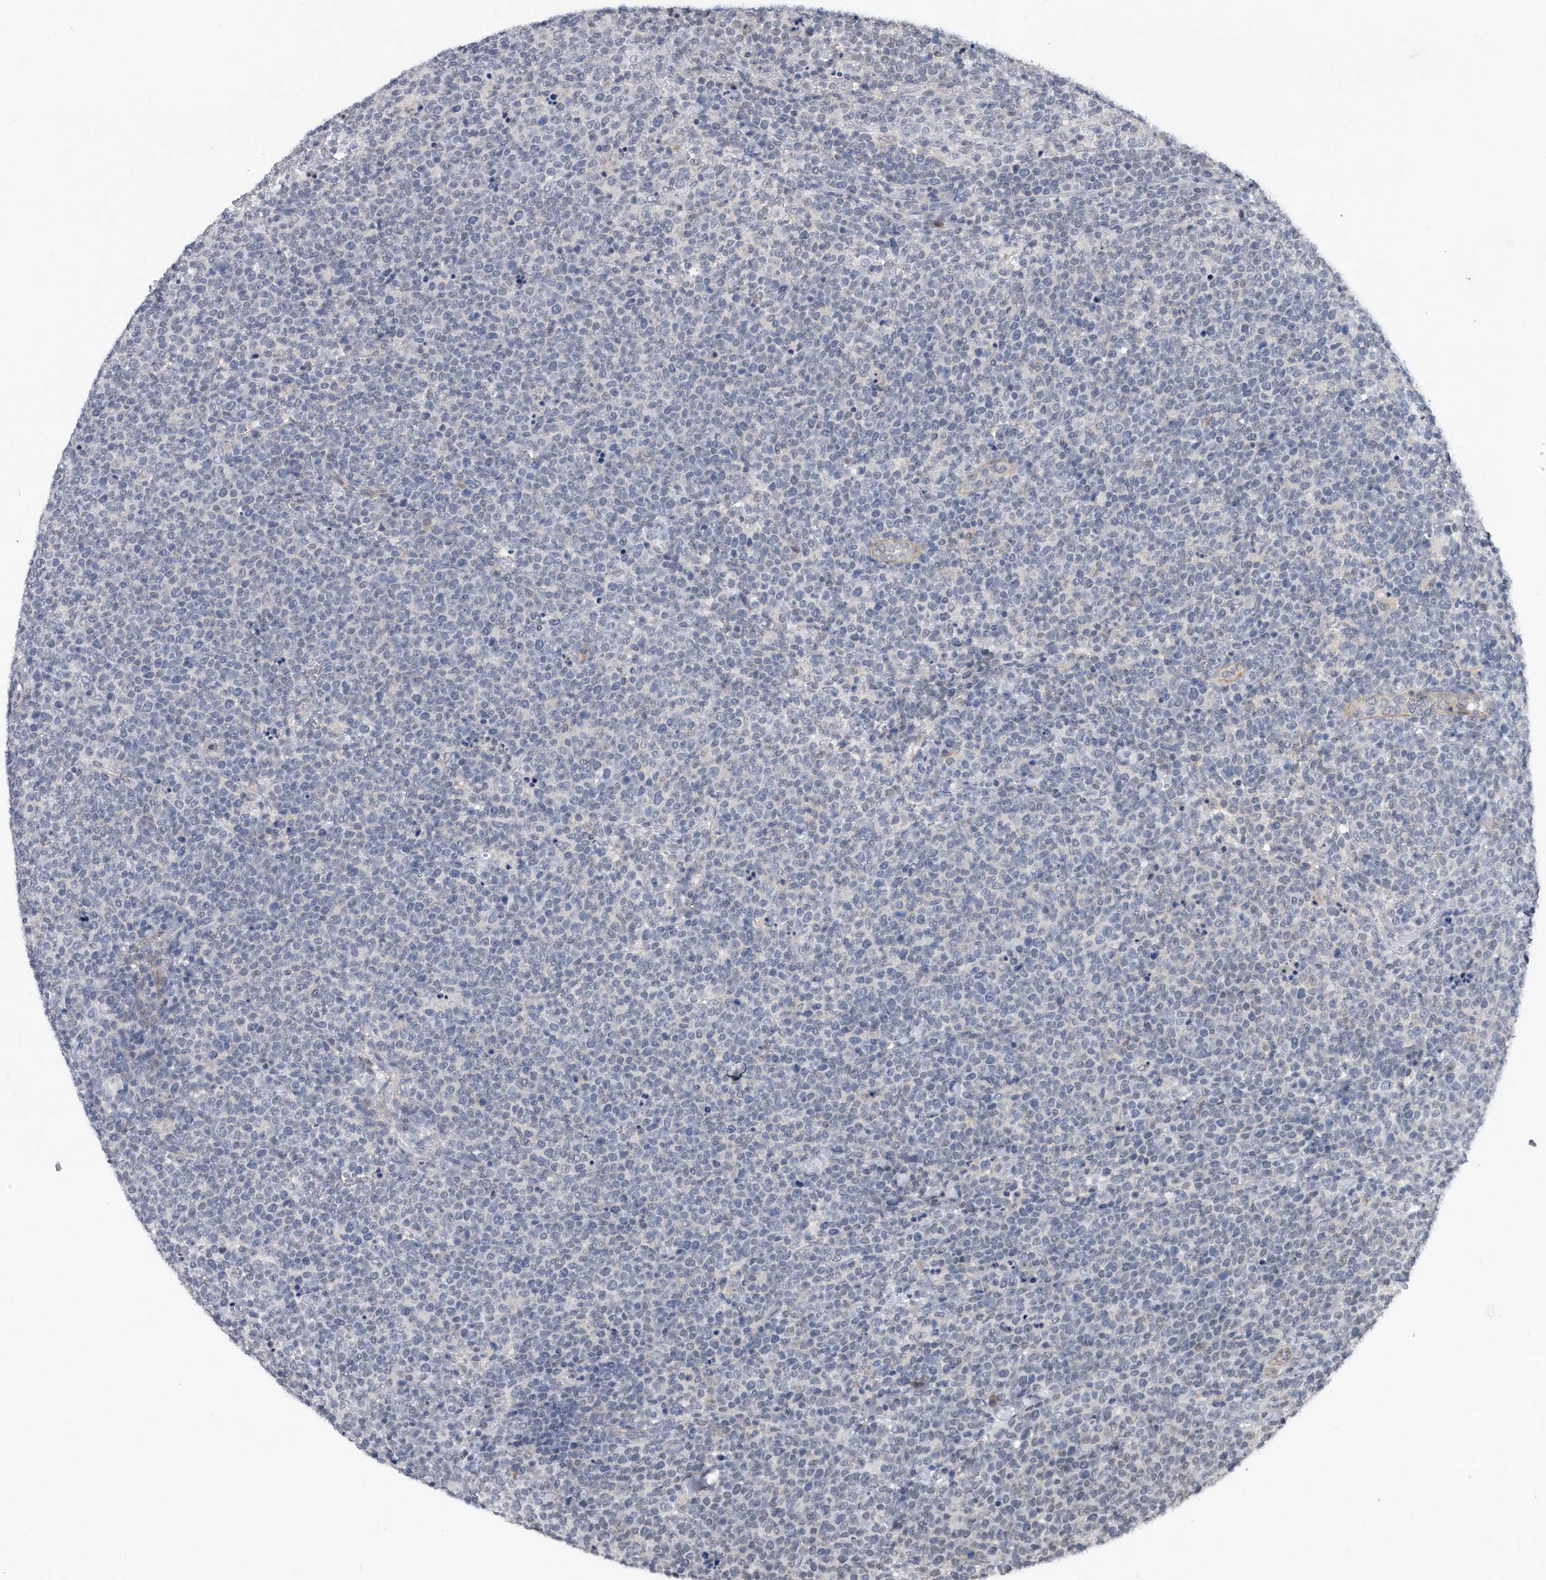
{"staining": {"intensity": "negative", "quantity": "none", "location": "none"}, "tissue": "lymphoma", "cell_type": "Tumor cells", "image_type": "cancer", "snomed": [{"axis": "morphology", "description": "Malignant lymphoma, non-Hodgkin's type, High grade"}, {"axis": "topography", "description": "Lymph node"}], "caption": "Human malignant lymphoma, non-Hodgkin's type (high-grade) stained for a protein using immunohistochemistry displays no positivity in tumor cells.", "gene": "TP53INP1", "patient": {"sex": "male", "age": 61}}